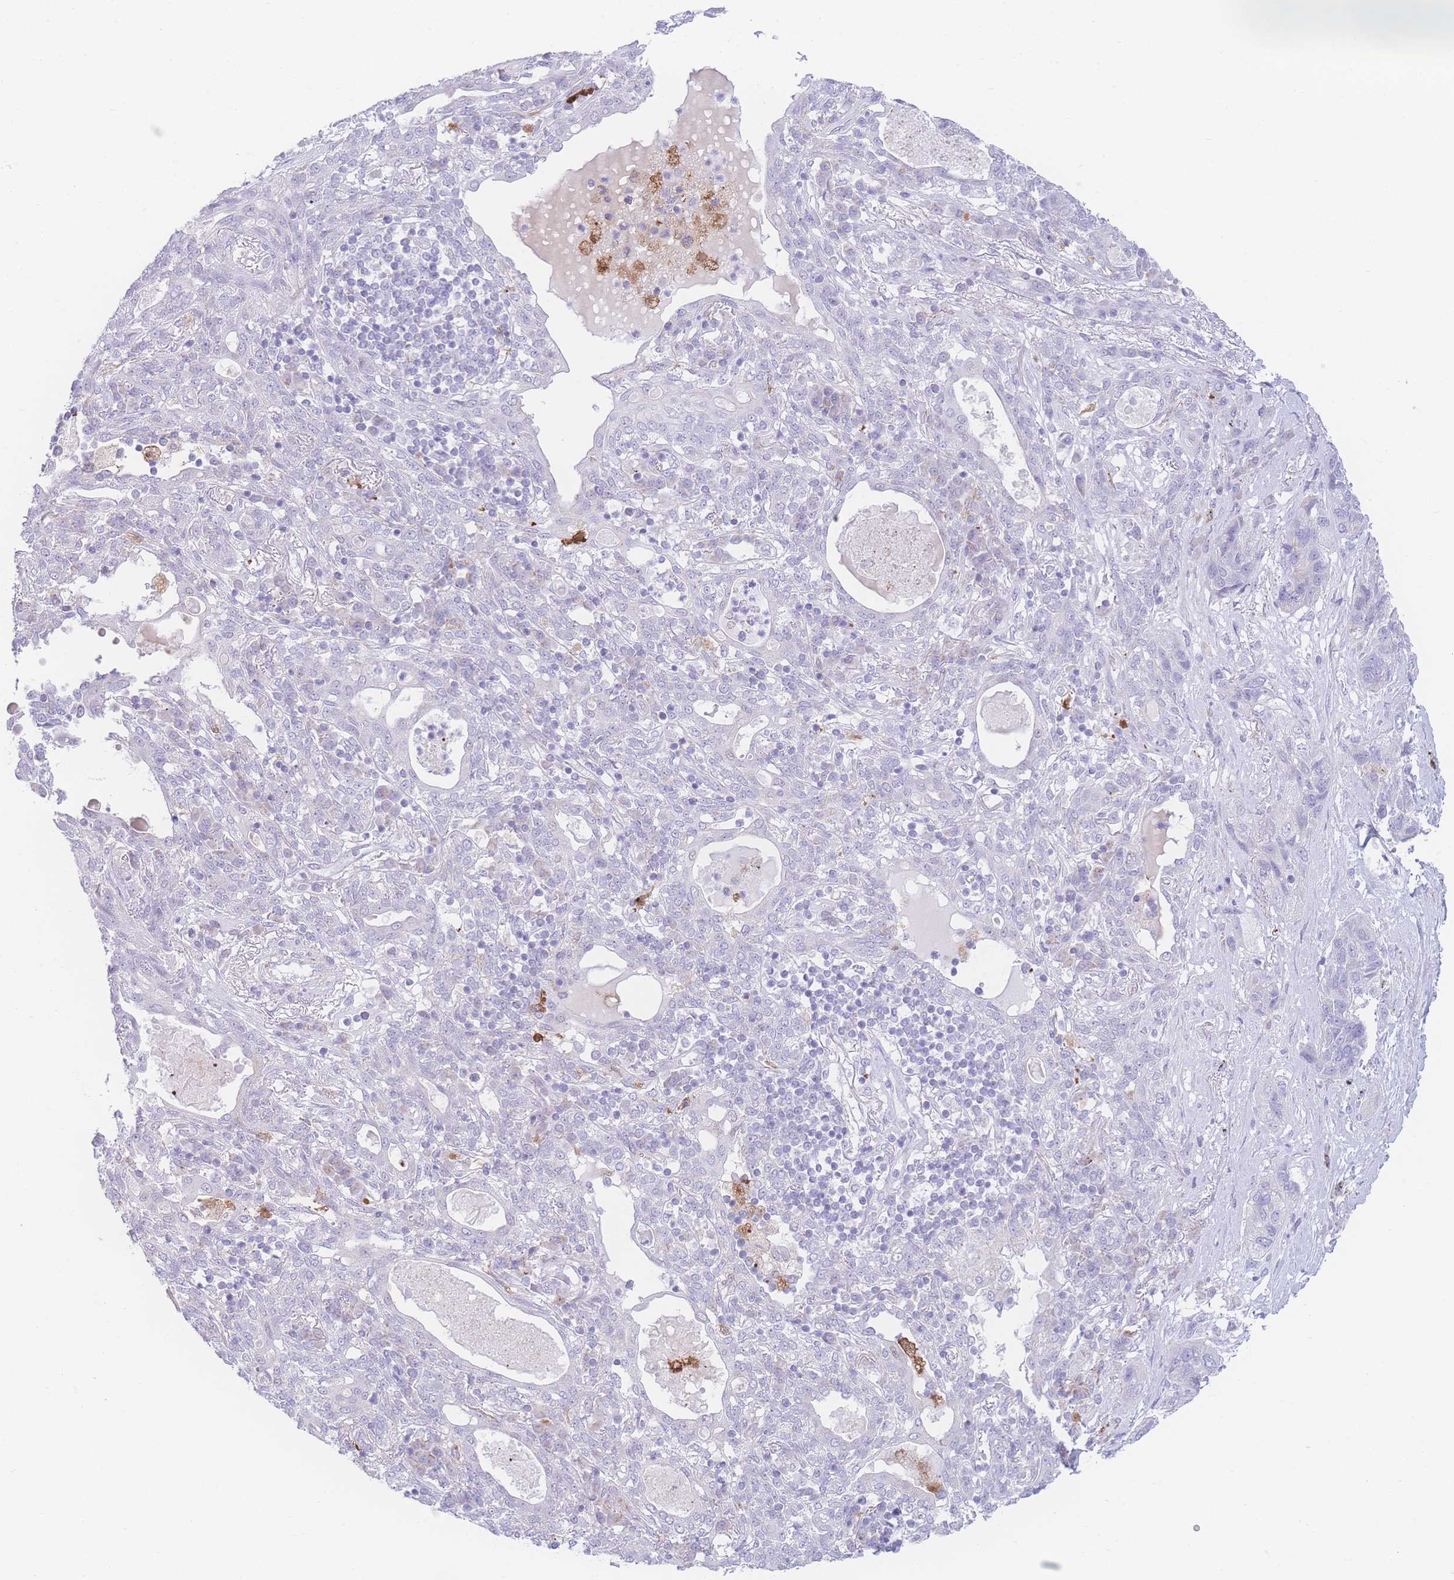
{"staining": {"intensity": "negative", "quantity": "none", "location": "none"}, "tissue": "lung cancer", "cell_type": "Tumor cells", "image_type": "cancer", "snomed": [{"axis": "morphology", "description": "Squamous cell carcinoma, NOS"}, {"axis": "topography", "description": "Lung"}], "caption": "Immunohistochemical staining of lung squamous cell carcinoma demonstrates no significant positivity in tumor cells.", "gene": "NBEAL1", "patient": {"sex": "female", "age": 70}}